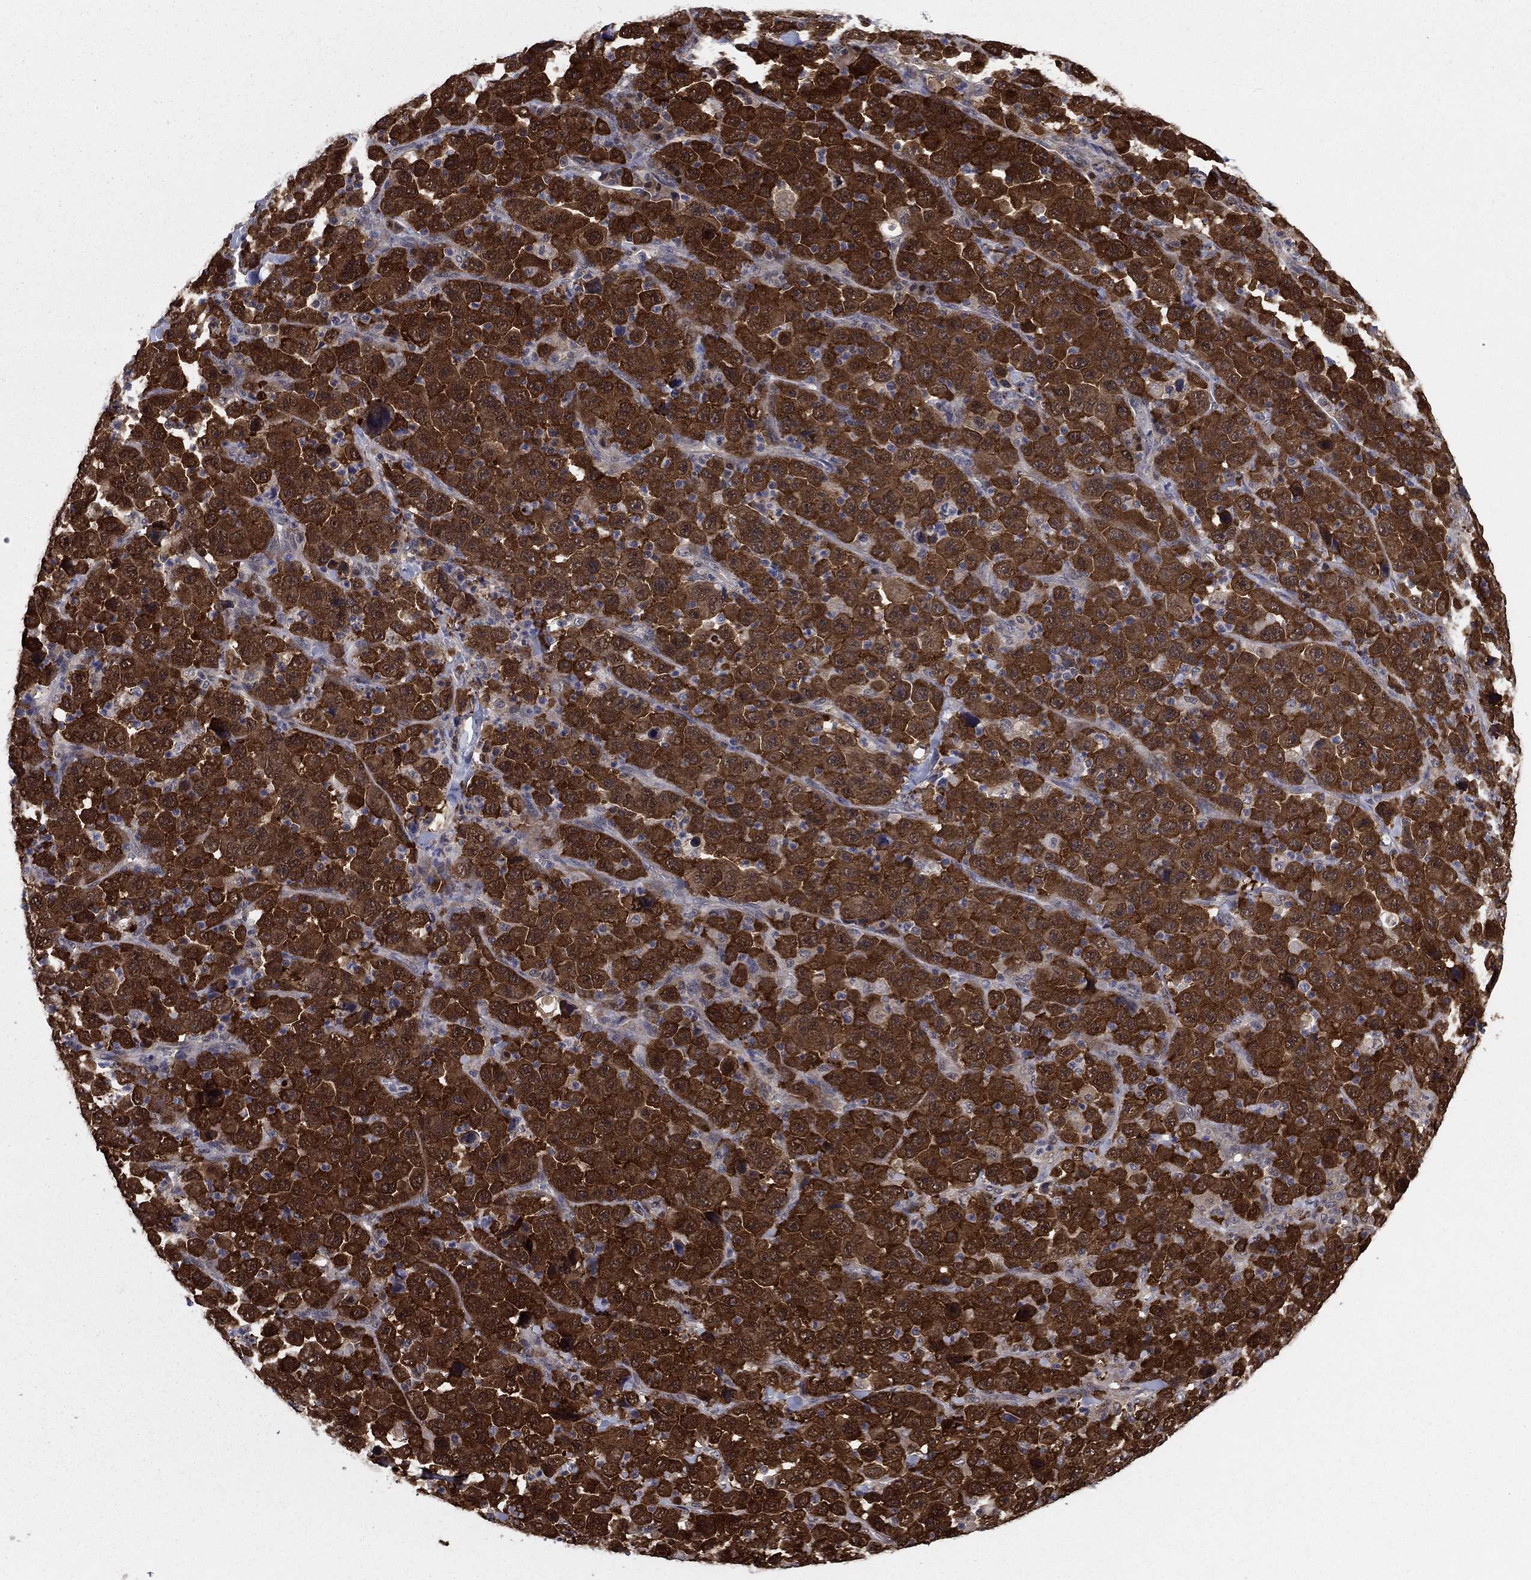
{"staining": {"intensity": "strong", "quantity": ">75%", "location": "cytoplasmic/membranous"}, "tissue": "stomach cancer", "cell_type": "Tumor cells", "image_type": "cancer", "snomed": [{"axis": "morphology", "description": "Normal tissue, NOS"}, {"axis": "morphology", "description": "Adenocarcinoma, NOS"}, {"axis": "topography", "description": "Stomach, upper"}, {"axis": "topography", "description": "Stomach"}], "caption": "Protein expression analysis of human adenocarcinoma (stomach) reveals strong cytoplasmic/membranous staining in about >75% of tumor cells. Using DAB (brown) and hematoxylin (blue) stains, captured at high magnification using brightfield microscopy.", "gene": "FKBP4", "patient": {"sex": "male", "age": 59}}